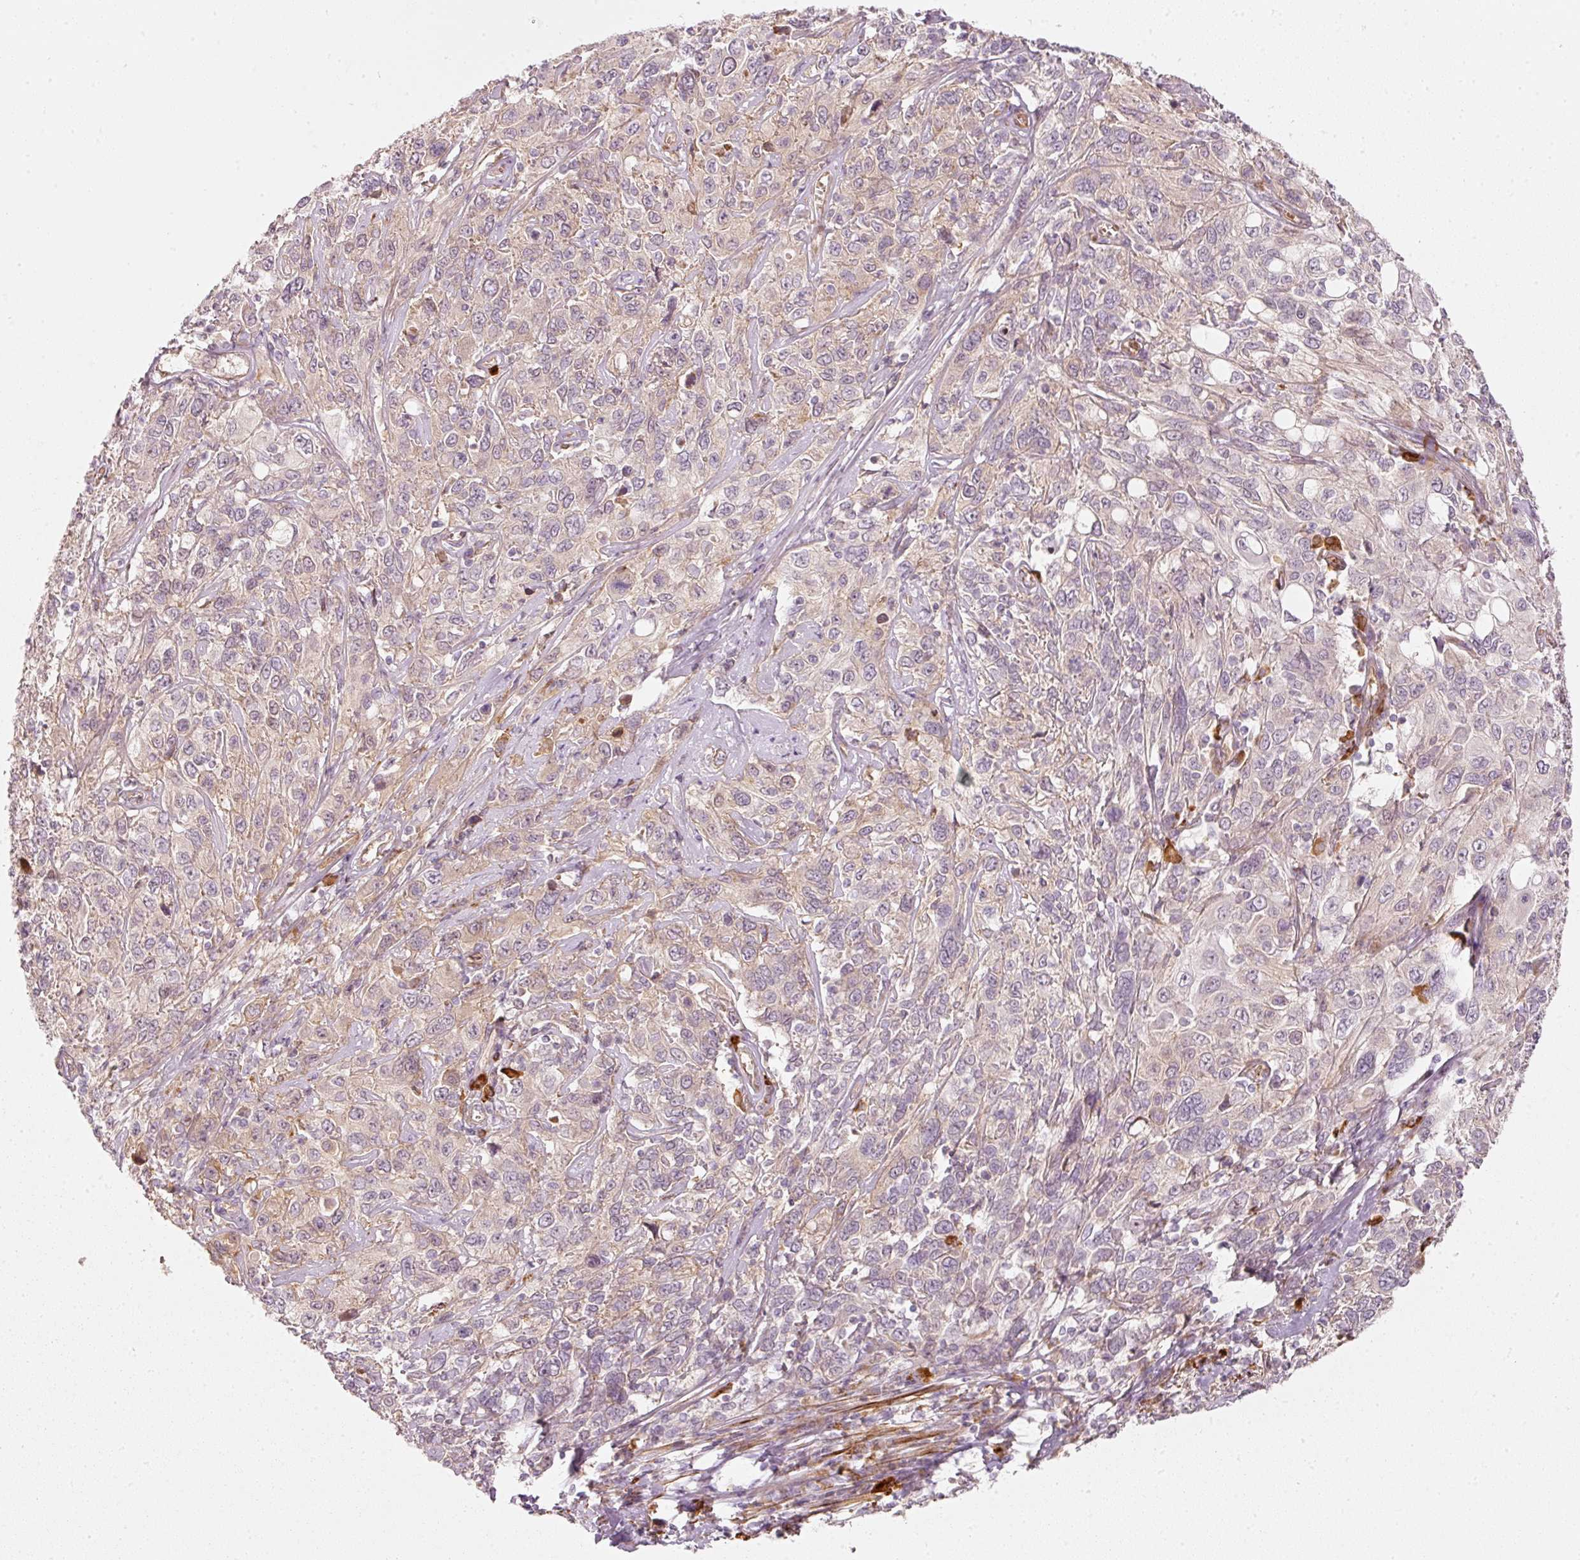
{"staining": {"intensity": "weak", "quantity": "<25%", "location": "cytoplasmic/membranous"}, "tissue": "cervical cancer", "cell_type": "Tumor cells", "image_type": "cancer", "snomed": [{"axis": "morphology", "description": "Squamous cell carcinoma, NOS"}, {"axis": "topography", "description": "Cervix"}], "caption": "This photomicrograph is of cervical cancer (squamous cell carcinoma) stained with IHC to label a protein in brown with the nuclei are counter-stained blue. There is no positivity in tumor cells.", "gene": "KCNQ1", "patient": {"sex": "female", "age": 46}}